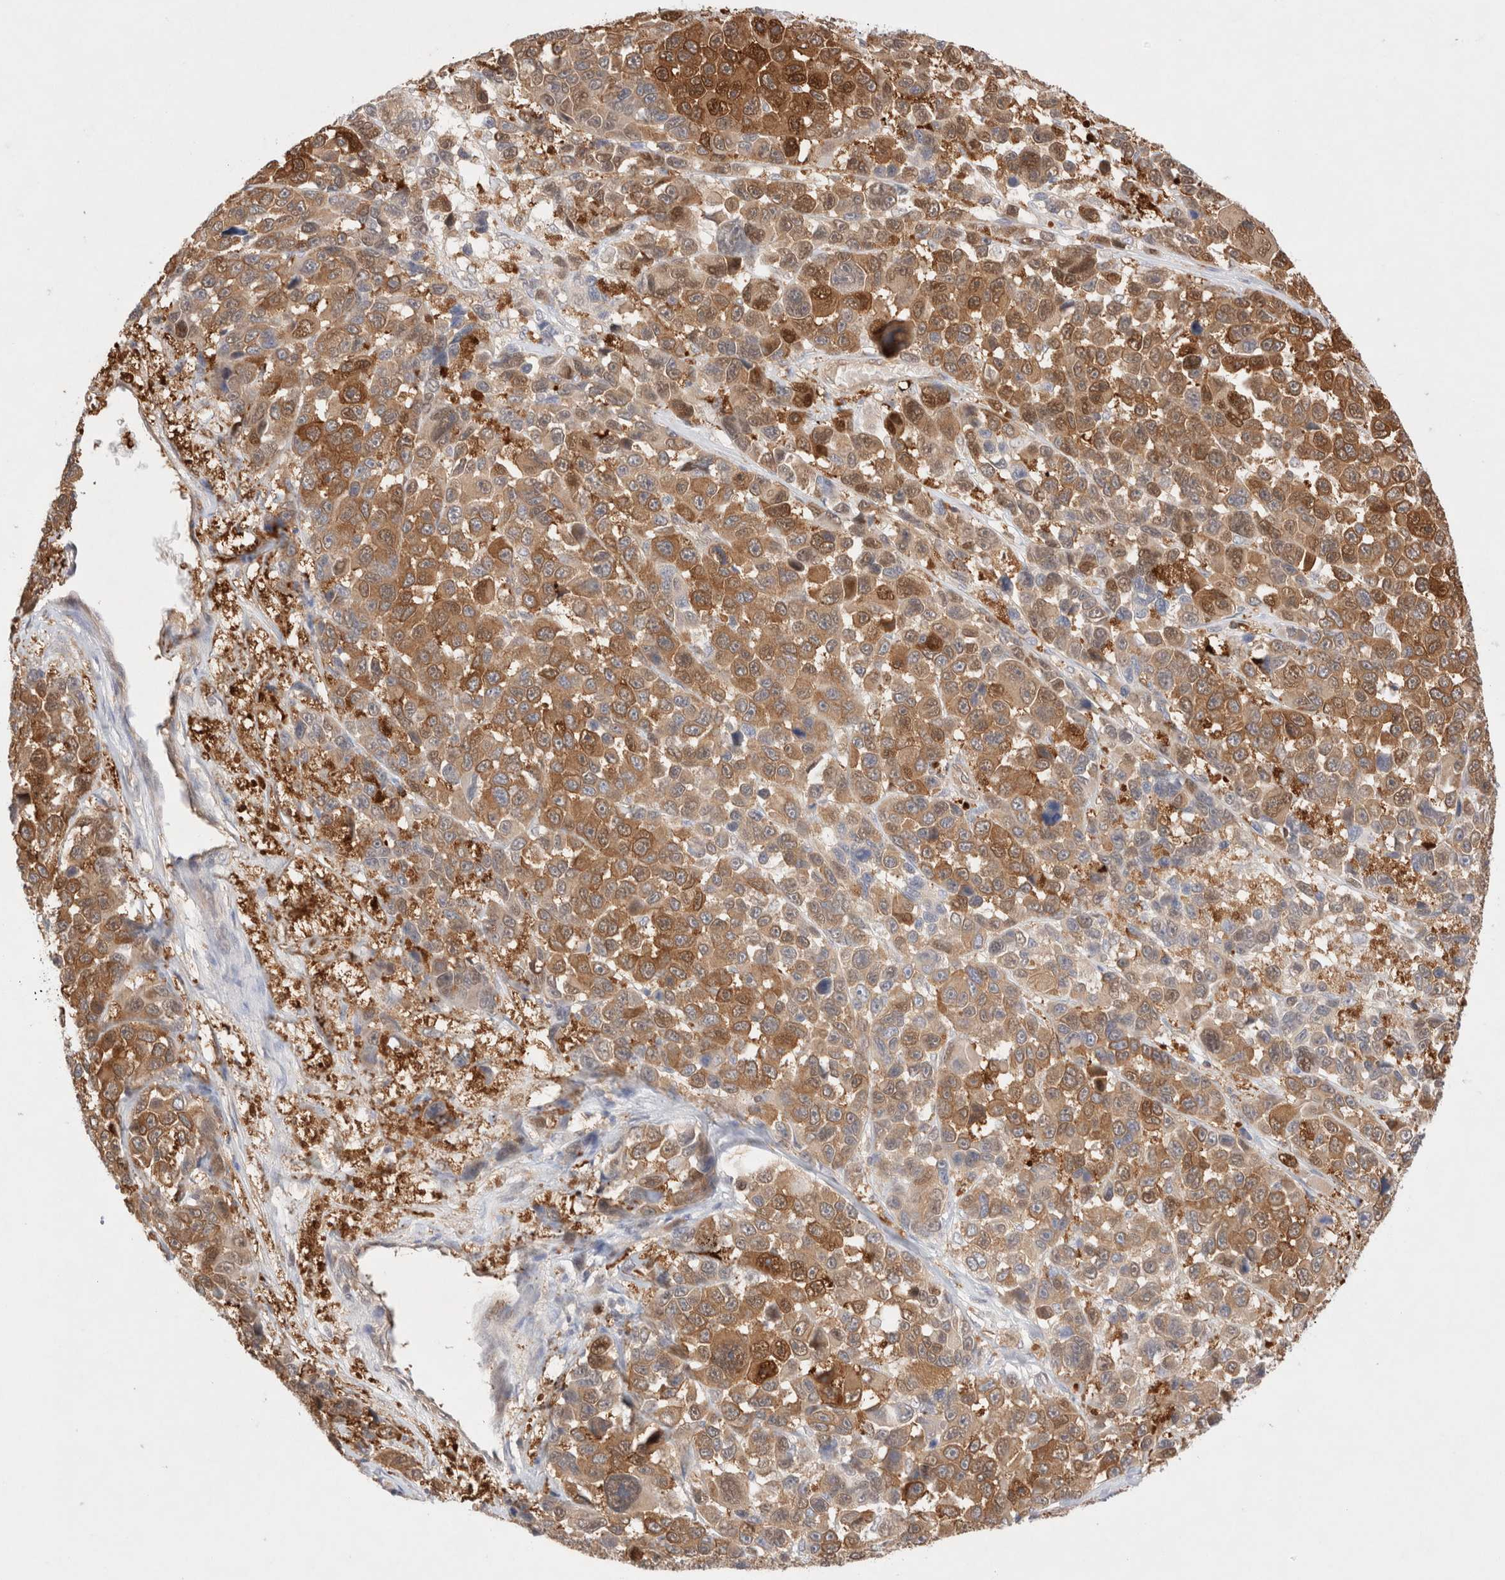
{"staining": {"intensity": "moderate", "quantity": ">75%", "location": "cytoplasmic/membranous"}, "tissue": "melanoma", "cell_type": "Tumor cells", "image_type": "cancer", "snomed": [{"axis": "morphology", "description": "Malignant melanoma, NOS"}, {"axis": "topography", "description": "Skin"}], "caption": "A brown stain shows moderate cytoplasmic/membranous expression of a protein in melanoma tumor cells.", "gene": "STARD10", "patient": {"sex": "male", "age": 53}}